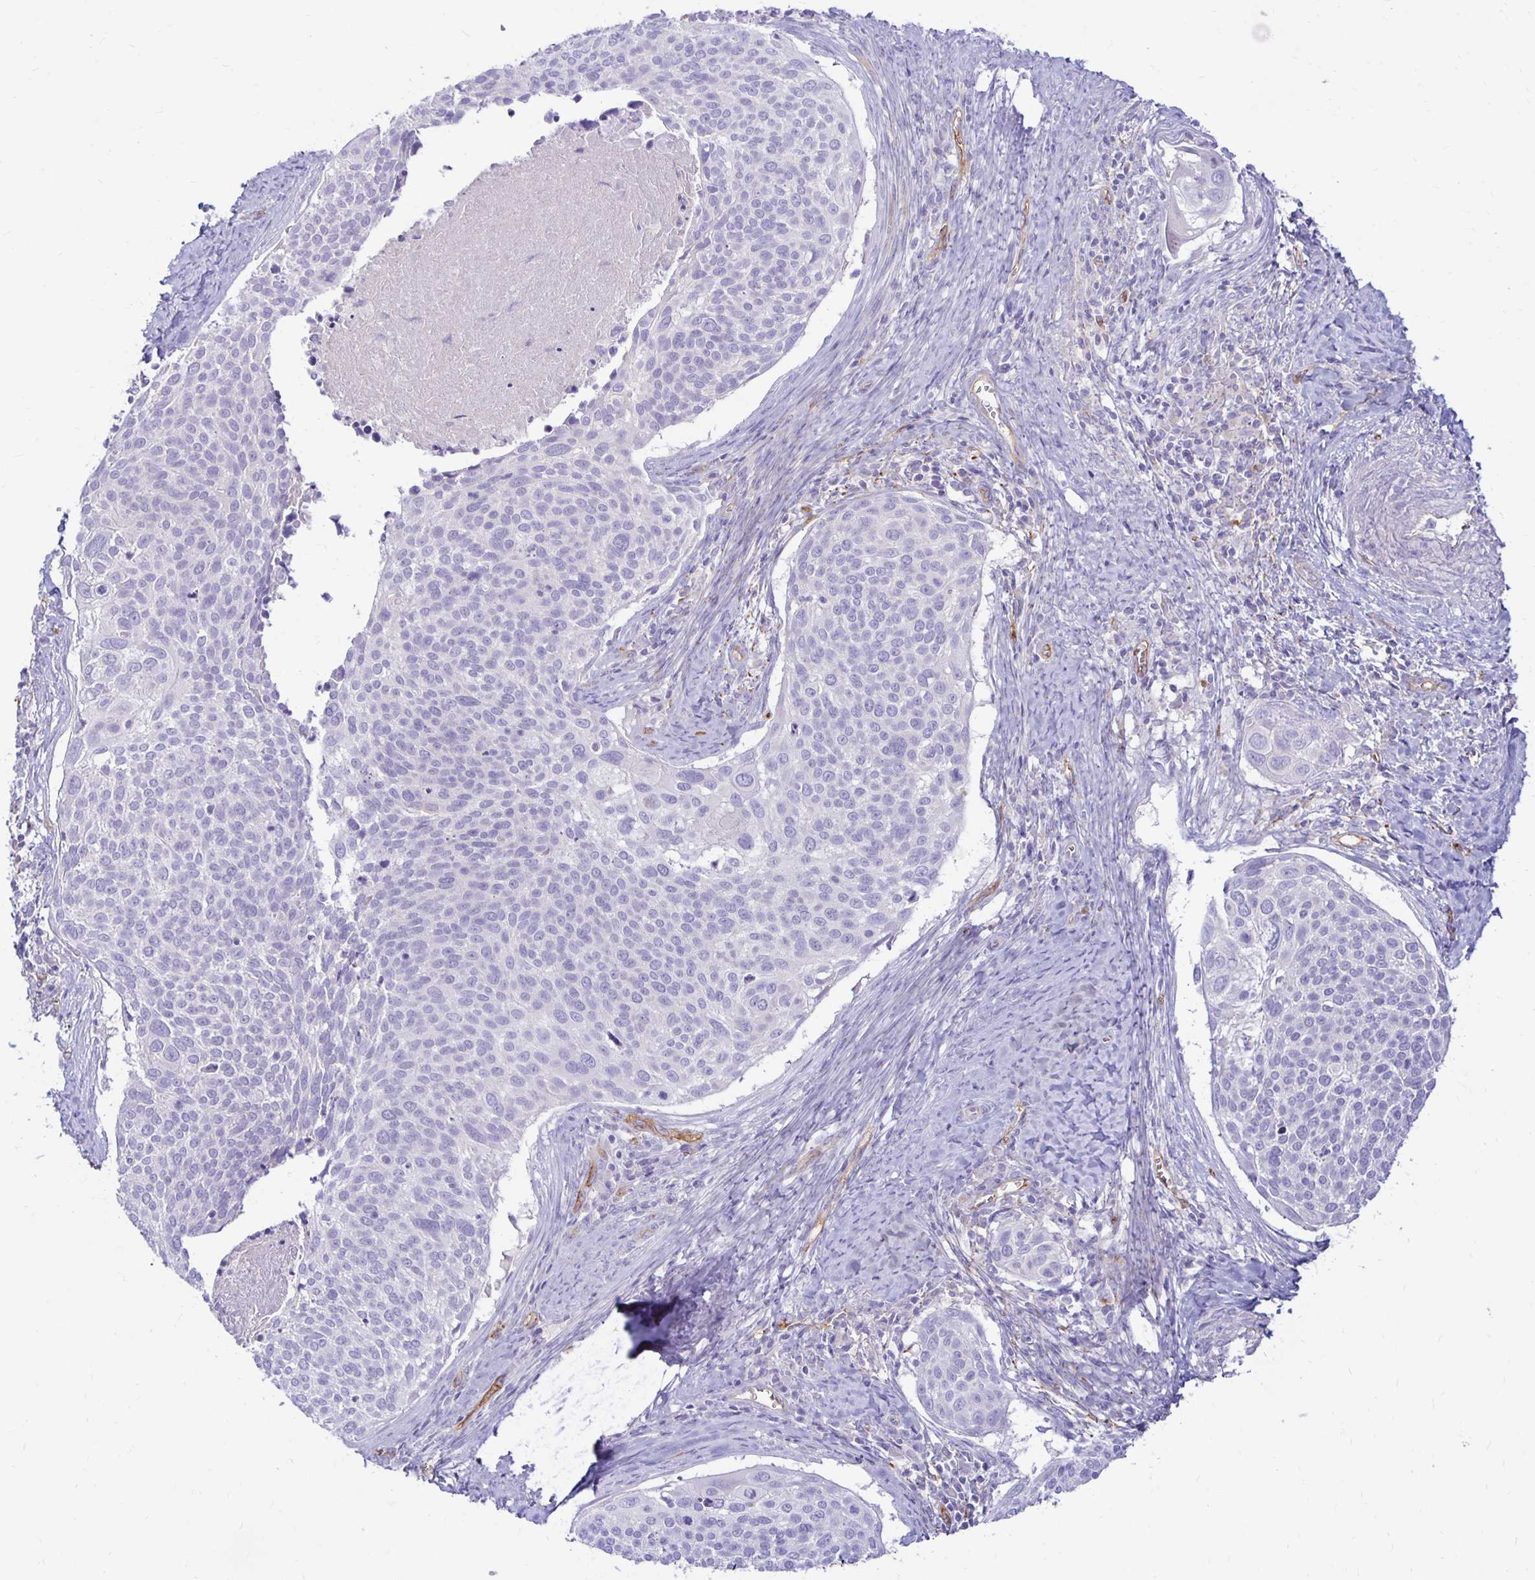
{"staining": {"intensity": "negative", "quantity": "none", "location": "none"}, "tissue": "cervical cancer", "cell_type": "Tumor cells", "image_type": "cancer", "snomed": [{"axis": "morphology", "description": "Squamous cell carcinoma, NOS"}, {"axis": "topography", "description": "Cervix"}], "caption": "Tumor cells are negative for protein expression in human cervical cancer (squamous cell carcinoma). (Immunohistochemistry, brightfield microscopy, high magnification).", "gene": "TTYH1", "patient": {"sex": "female", "age": 39}}